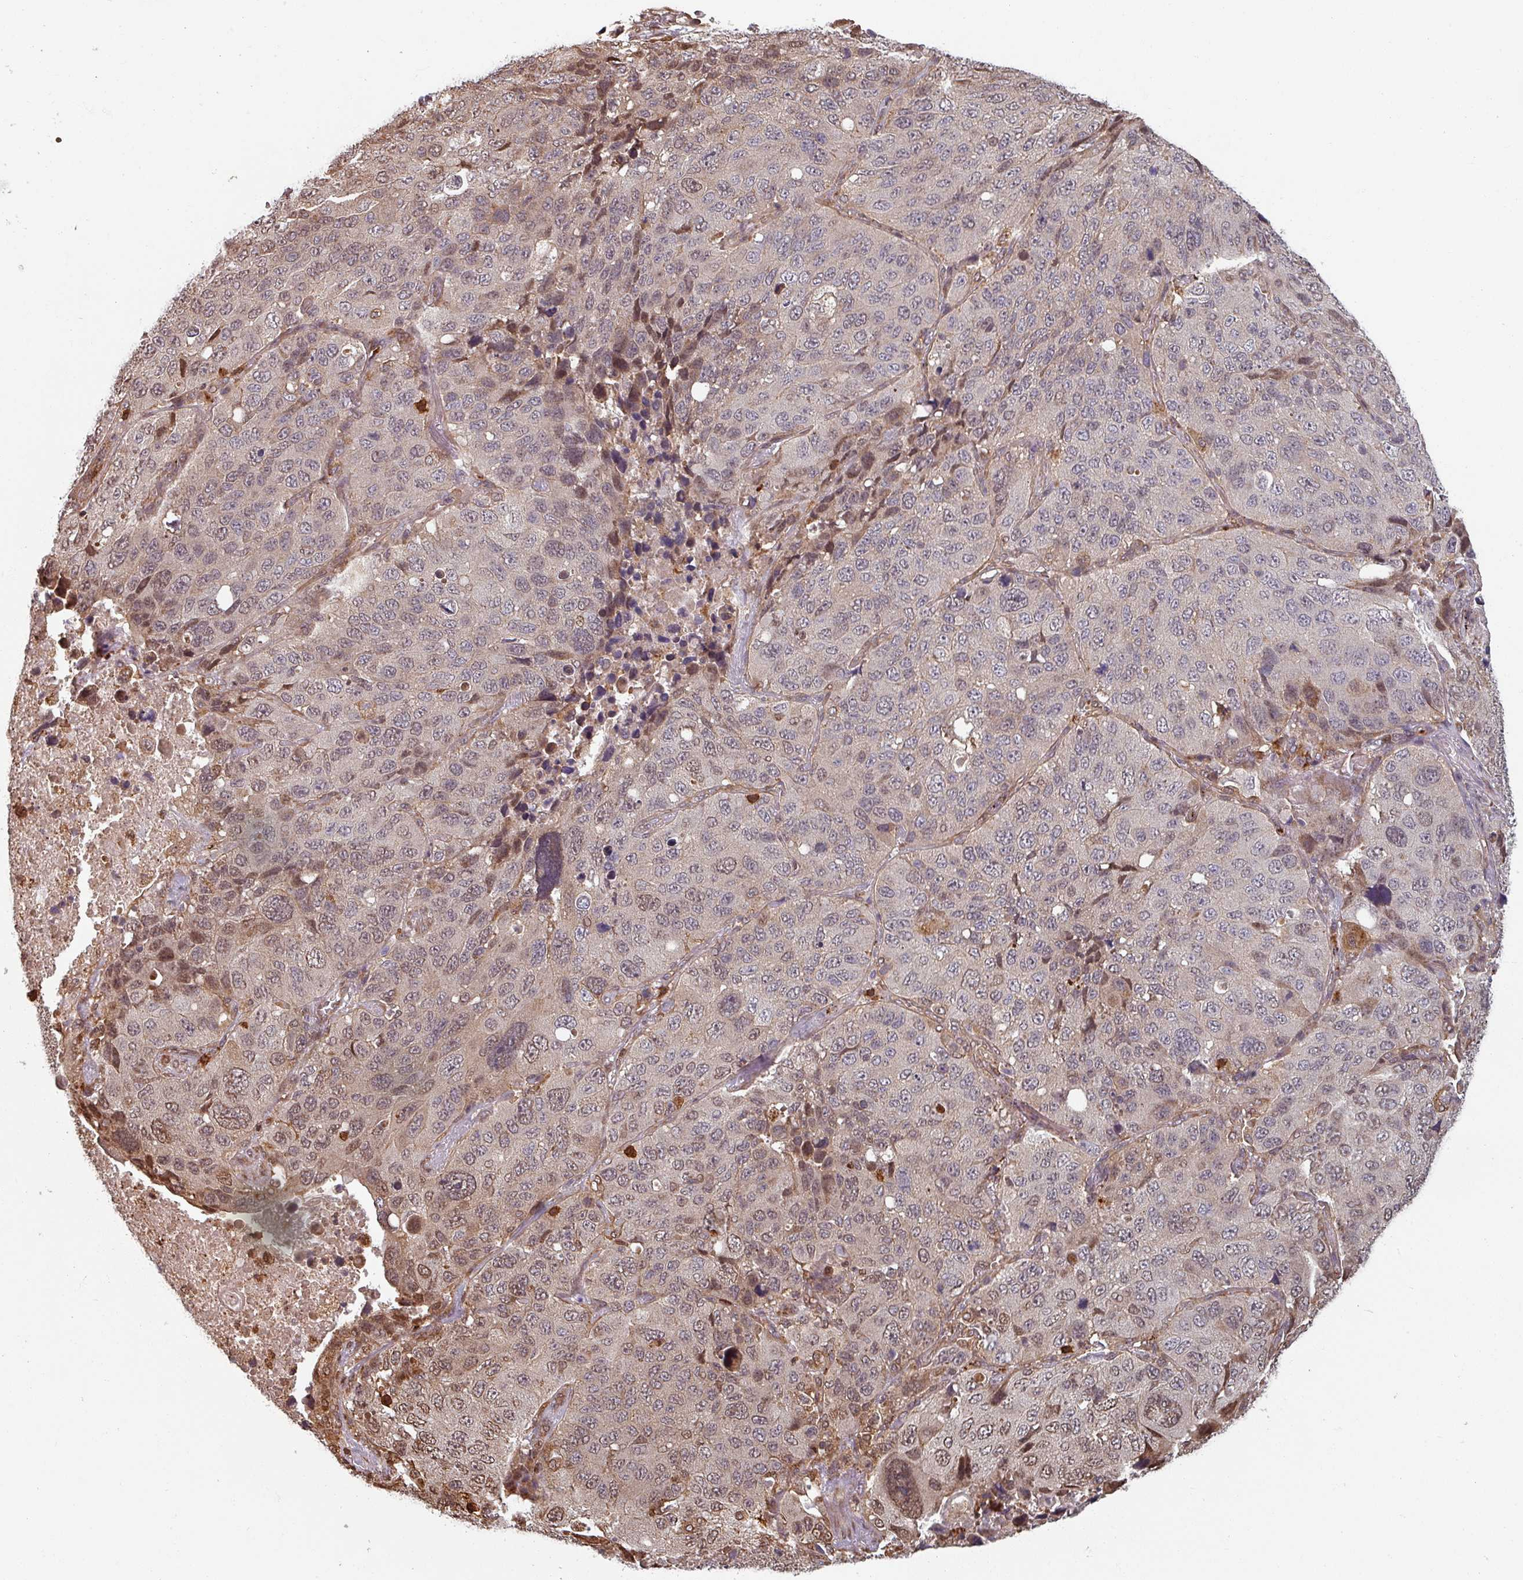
{"staining": {"intensity": "weak", "quantity": "25%-75%", "location": "cytoplasmic/membranous,nuclear"}, "tissue": "lung cancer", "cell_type": "Tumor cells", "image_type": "cancer", "snomed": [{"axis": "morphology", "description": "Squamous cell carcinoma, NOS"}, {"axis": "topography", "description": "Lung"}], "caption": "Immunohistochemistry image of human lung cancer stained for a protein (brown), which reveals low levels of weak cytoplasmic/membranous and nuclear staining in approximately 25%-75% of tumor cells.", "gene": "EID1", "patient": {"sex": "male", "age": 60}}